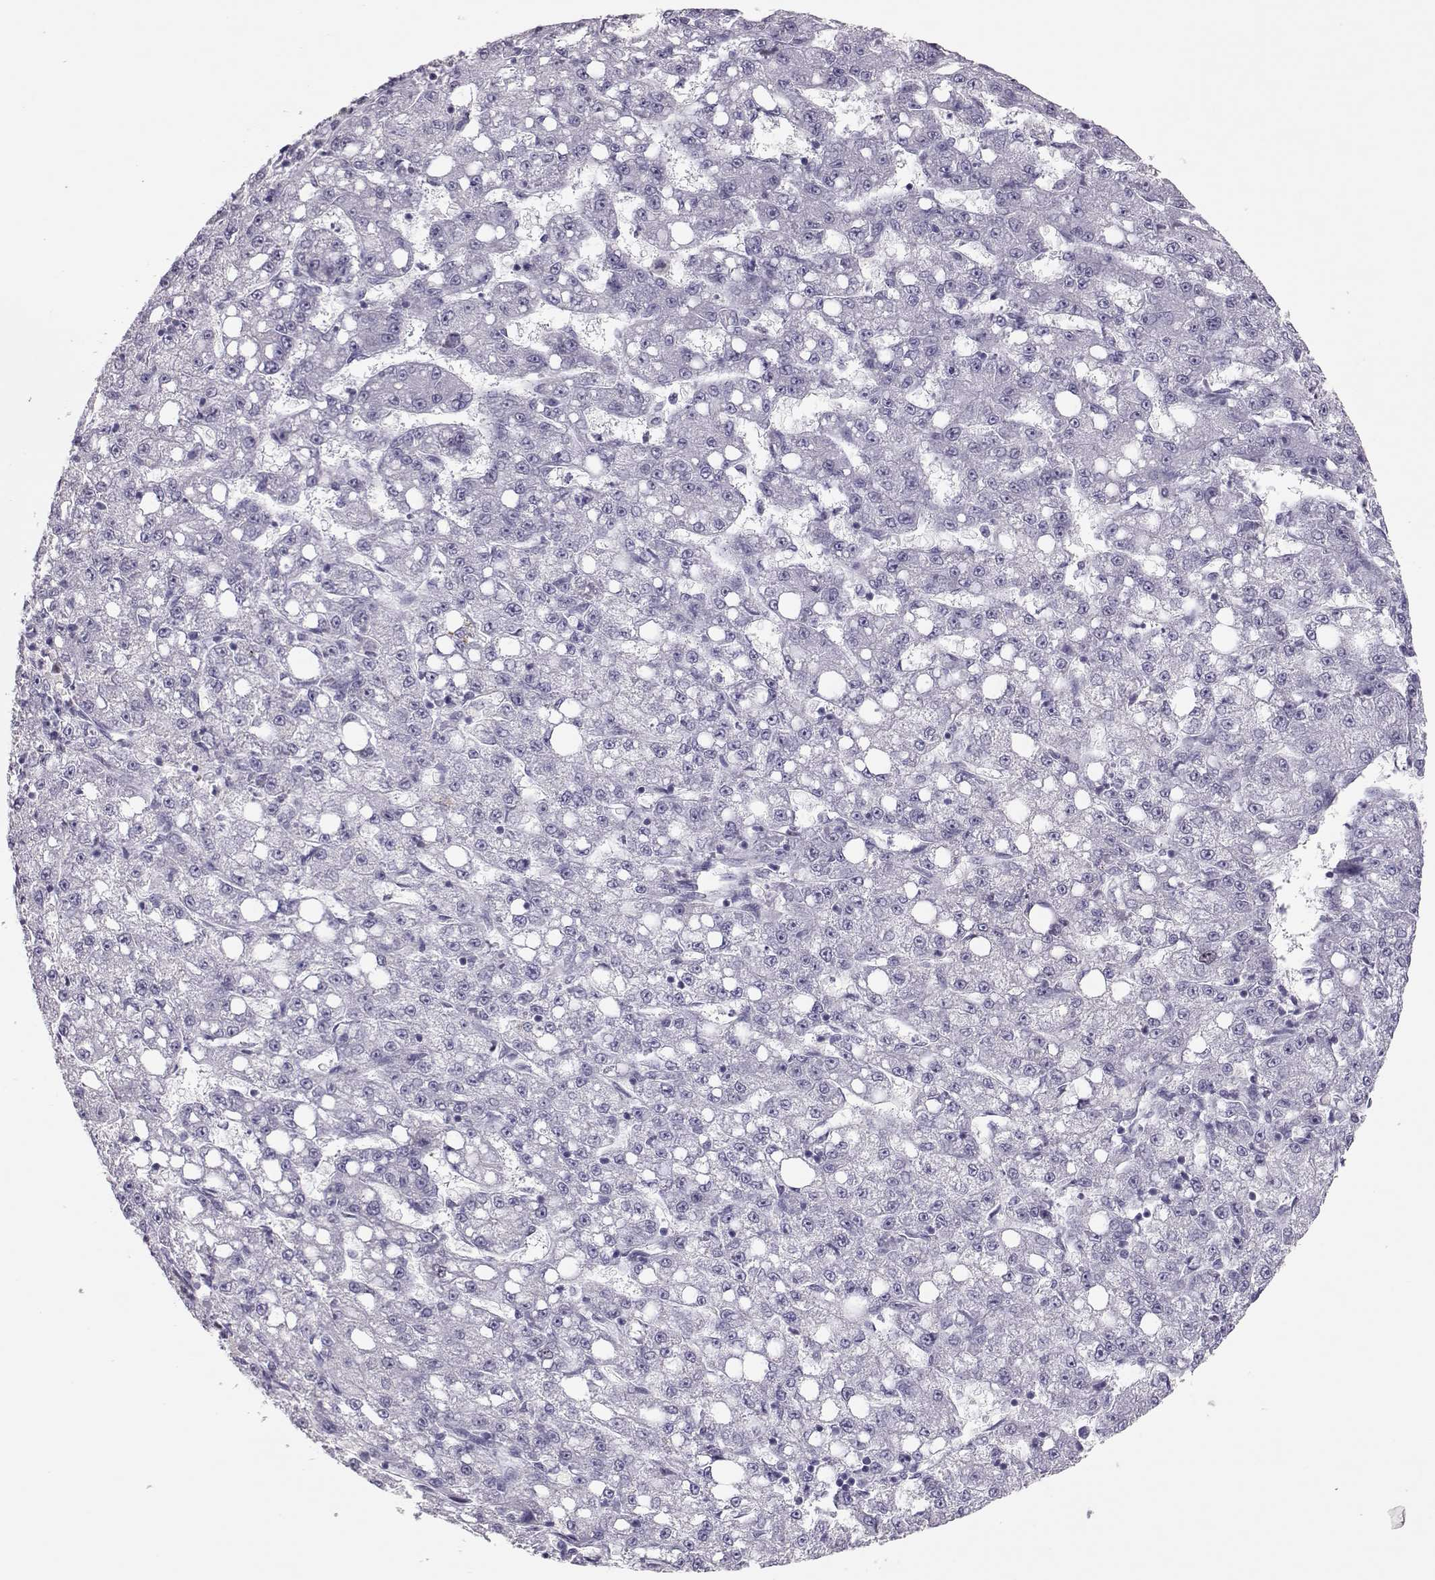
{"staining": {"intensity": "negative", "quantity": "none", "location": "none"}, "tissue": "liver cancer", "cell_type": "Tumor cells", "image_type": "cancer", "snomed": [{"axis": "morphology", "description": "Carcinoma, Hepatocellular, NOS"}, {"axis": "topography", "description": "Liver"}], "caption": "High power microscopy image of an immunohistochemistry (IHC) histopathology image of hepatocellular carcinoma (liver), revealing no significant positivity in tumor cells.", "gene": "SGO1", "patient": {"sex": "female", "age": 65}}